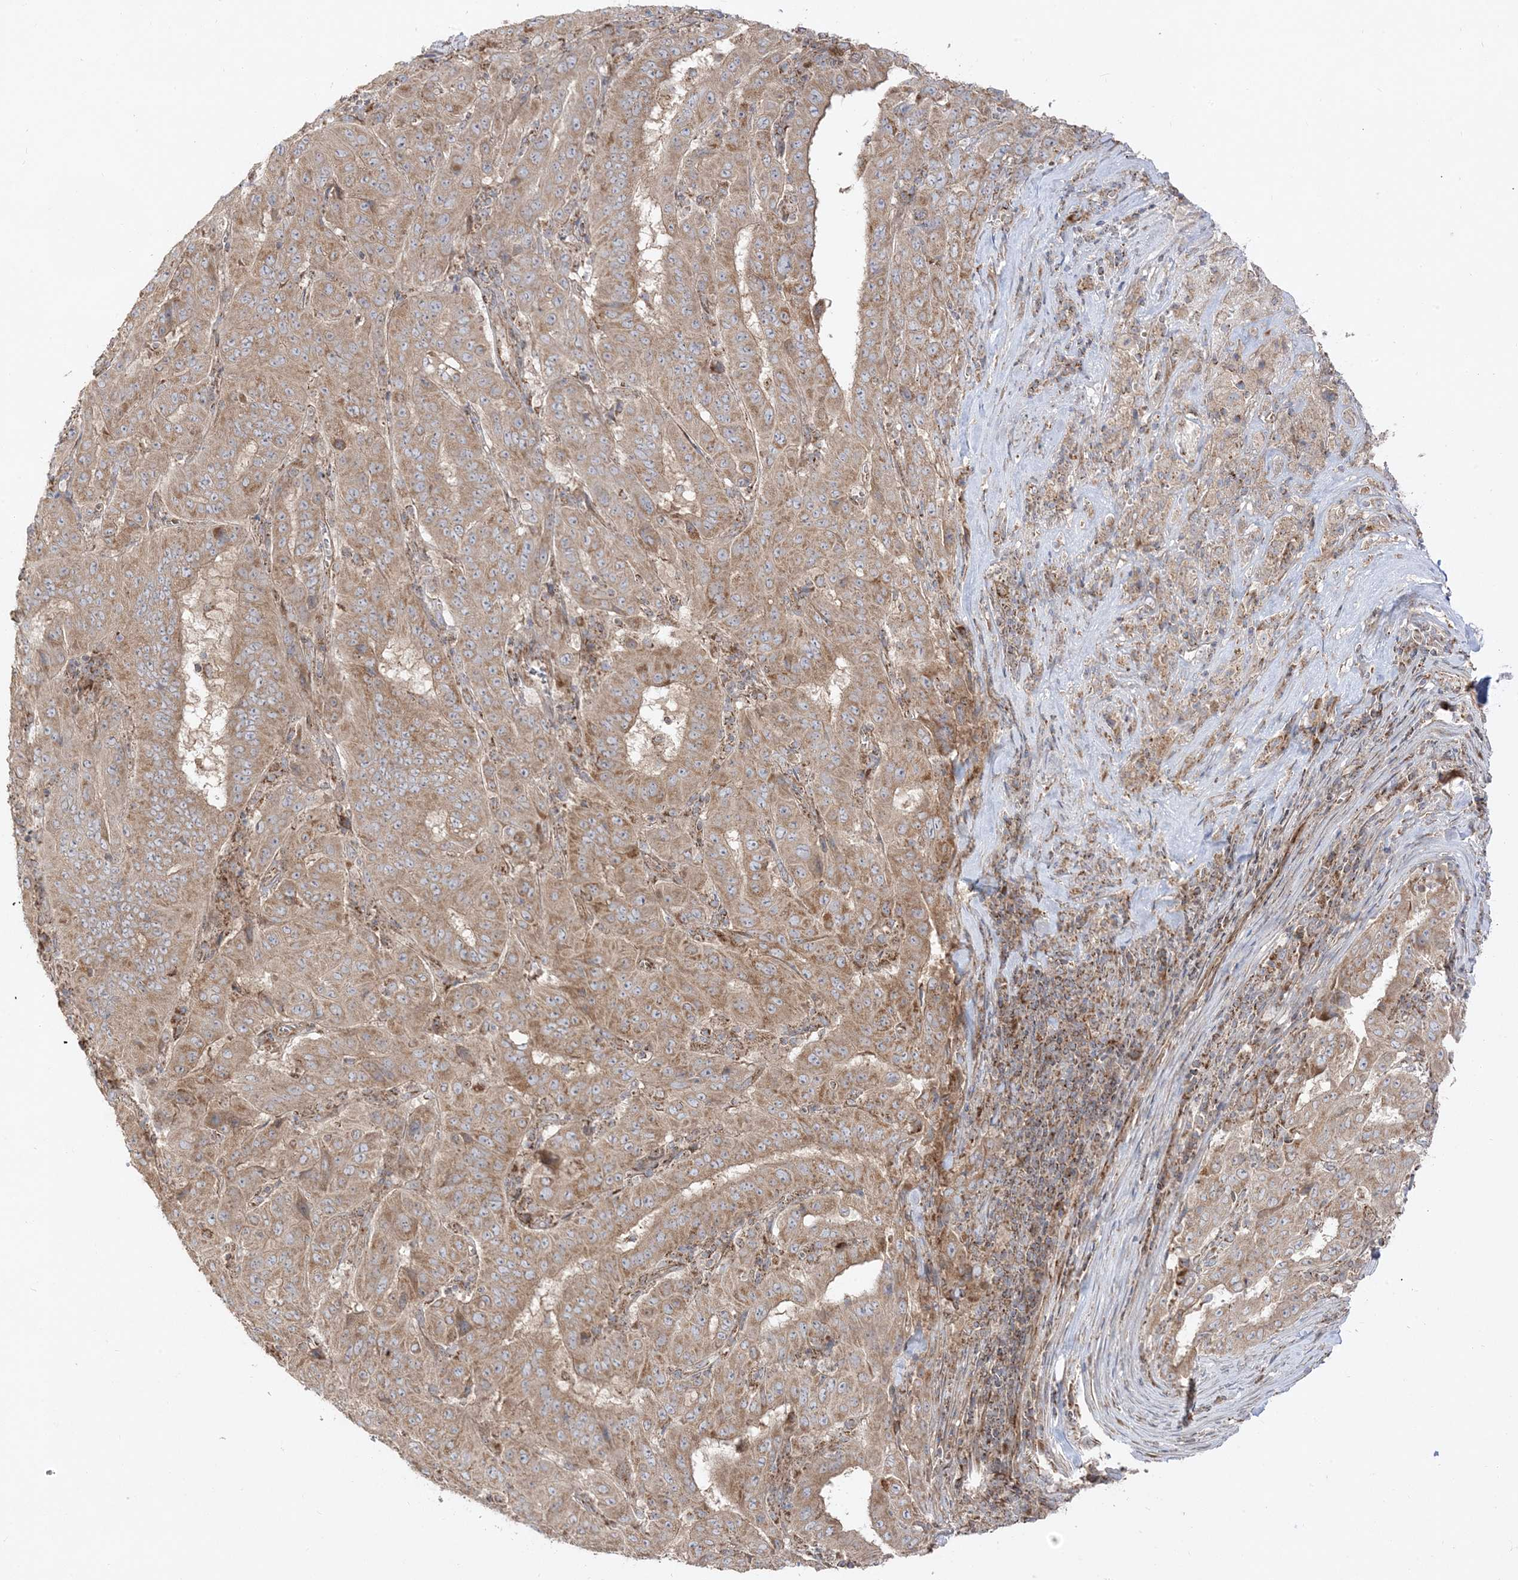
{"staining": {"intensity": "moderate", "quantity": ">75%", "location": "cytoplasmic/membranous"}, "tissue": "pancreatic cancer", "cell_type": "Tumor cells", "image_type": "cancer", "snomed": [{"axis": "morphology", "description": "Adenocarcinoma, NOS"}, {"axis": "topography", "description": "Pancreas"}], "caption": "Human adenocarcinoma (pancreatic) stained with a brown dye shows moderate cytoplasmic/membranous positive staining in about >75% of tumor cells.", "gene": "AARS2", "patient": {"sex": "male", "age": 63}}